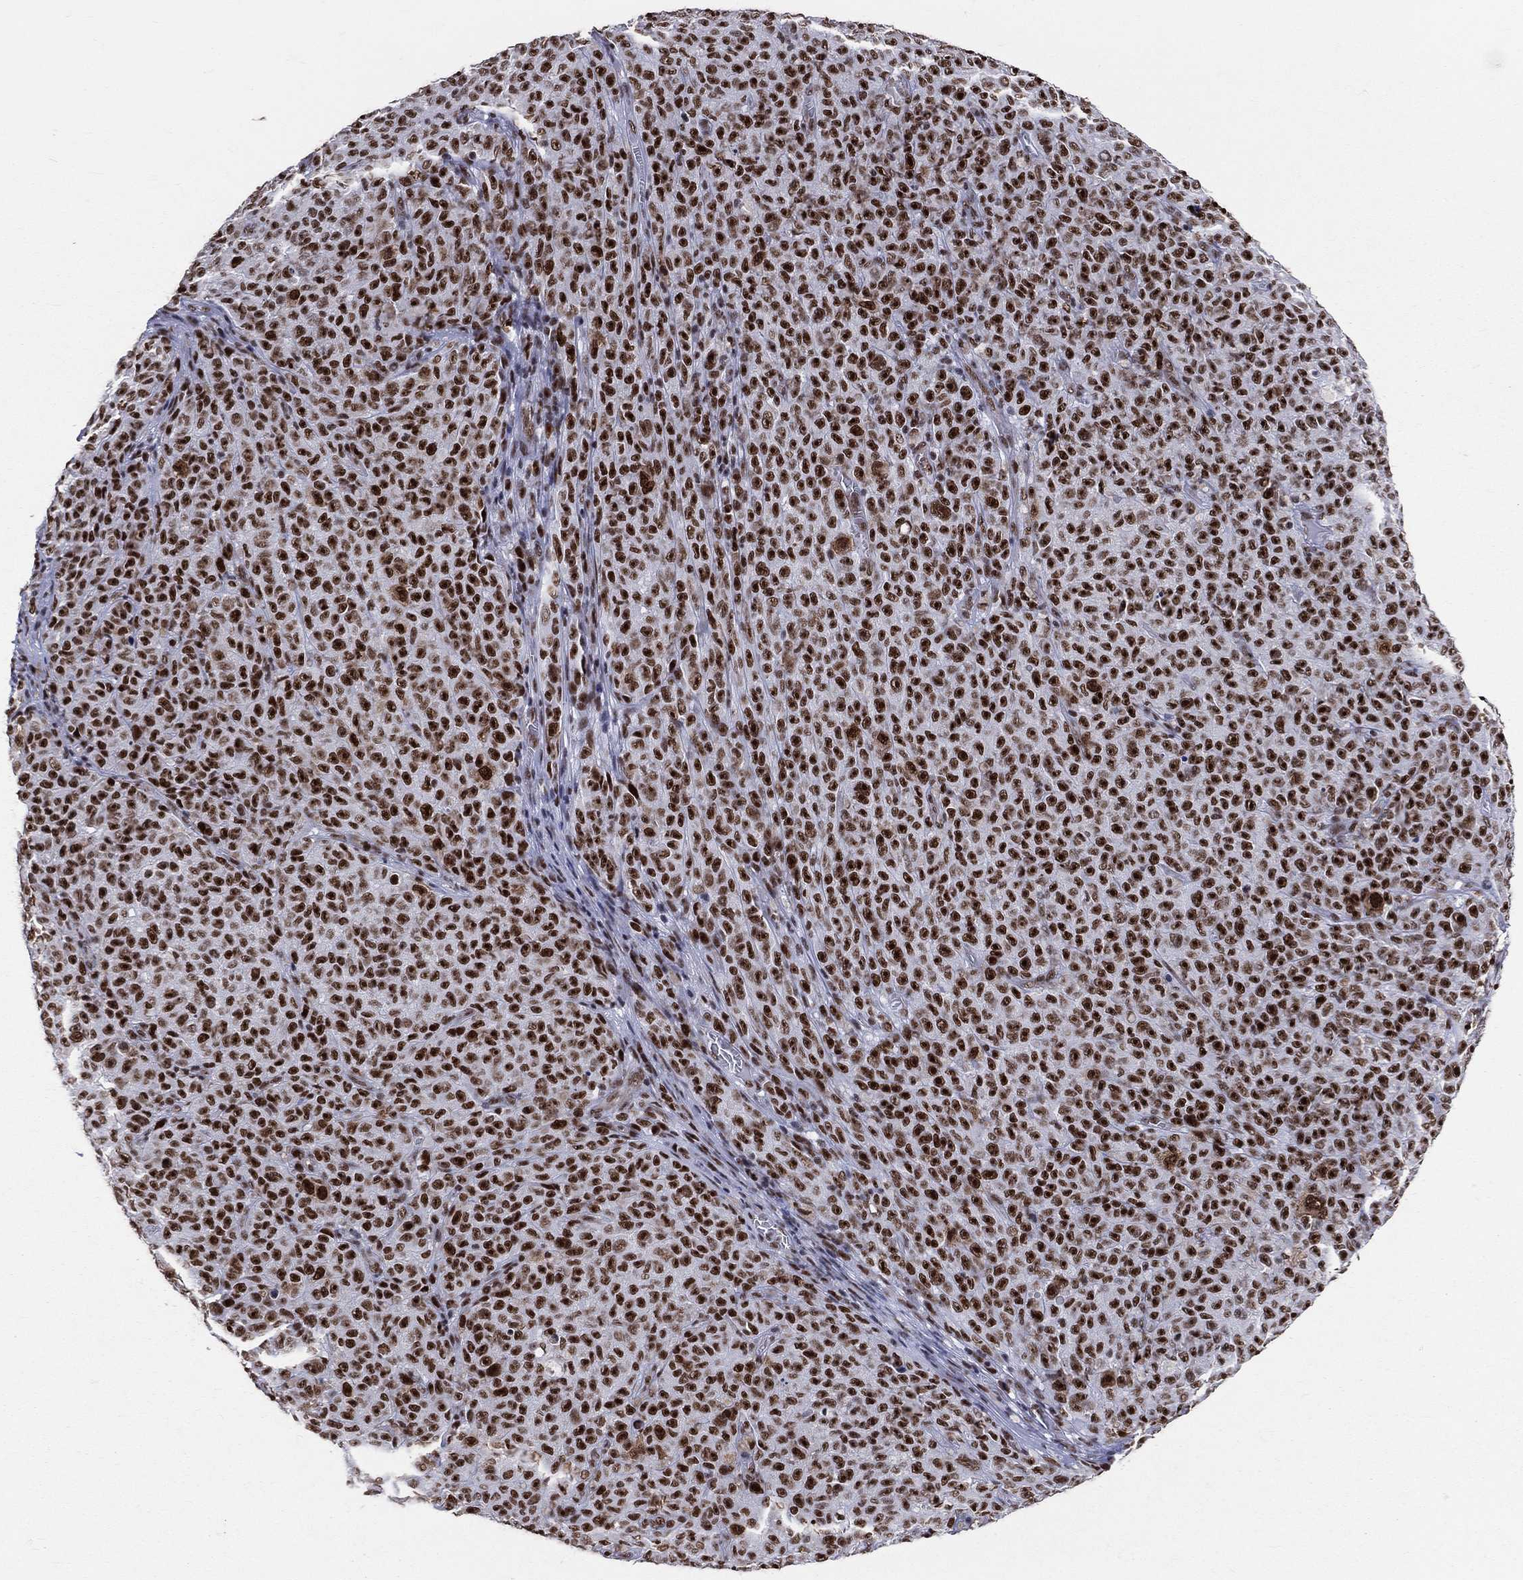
{"staining": {"intensity": "strong", "quantity": ">75%", "location": "nuclear"}, "tissue": "melanoma", "cell_type": "Tumor cells", "image_type": "cancer", "snomed": [{"axis": "morphology", "description": "Malignant melanoma, NOS"}, {"axis": "topography", "description": "Skin"}], "caption": "Immunohistochemical staining of human melanoma displays high levels of strong nuclear expression in approximately >75% of tumor cells. (DAB (3,3'-diaminobenzidine) IHC with brightfield microscopy, high magnification).", "gene": "CDK7", "patient": {"sex": "female", "age": 82}}